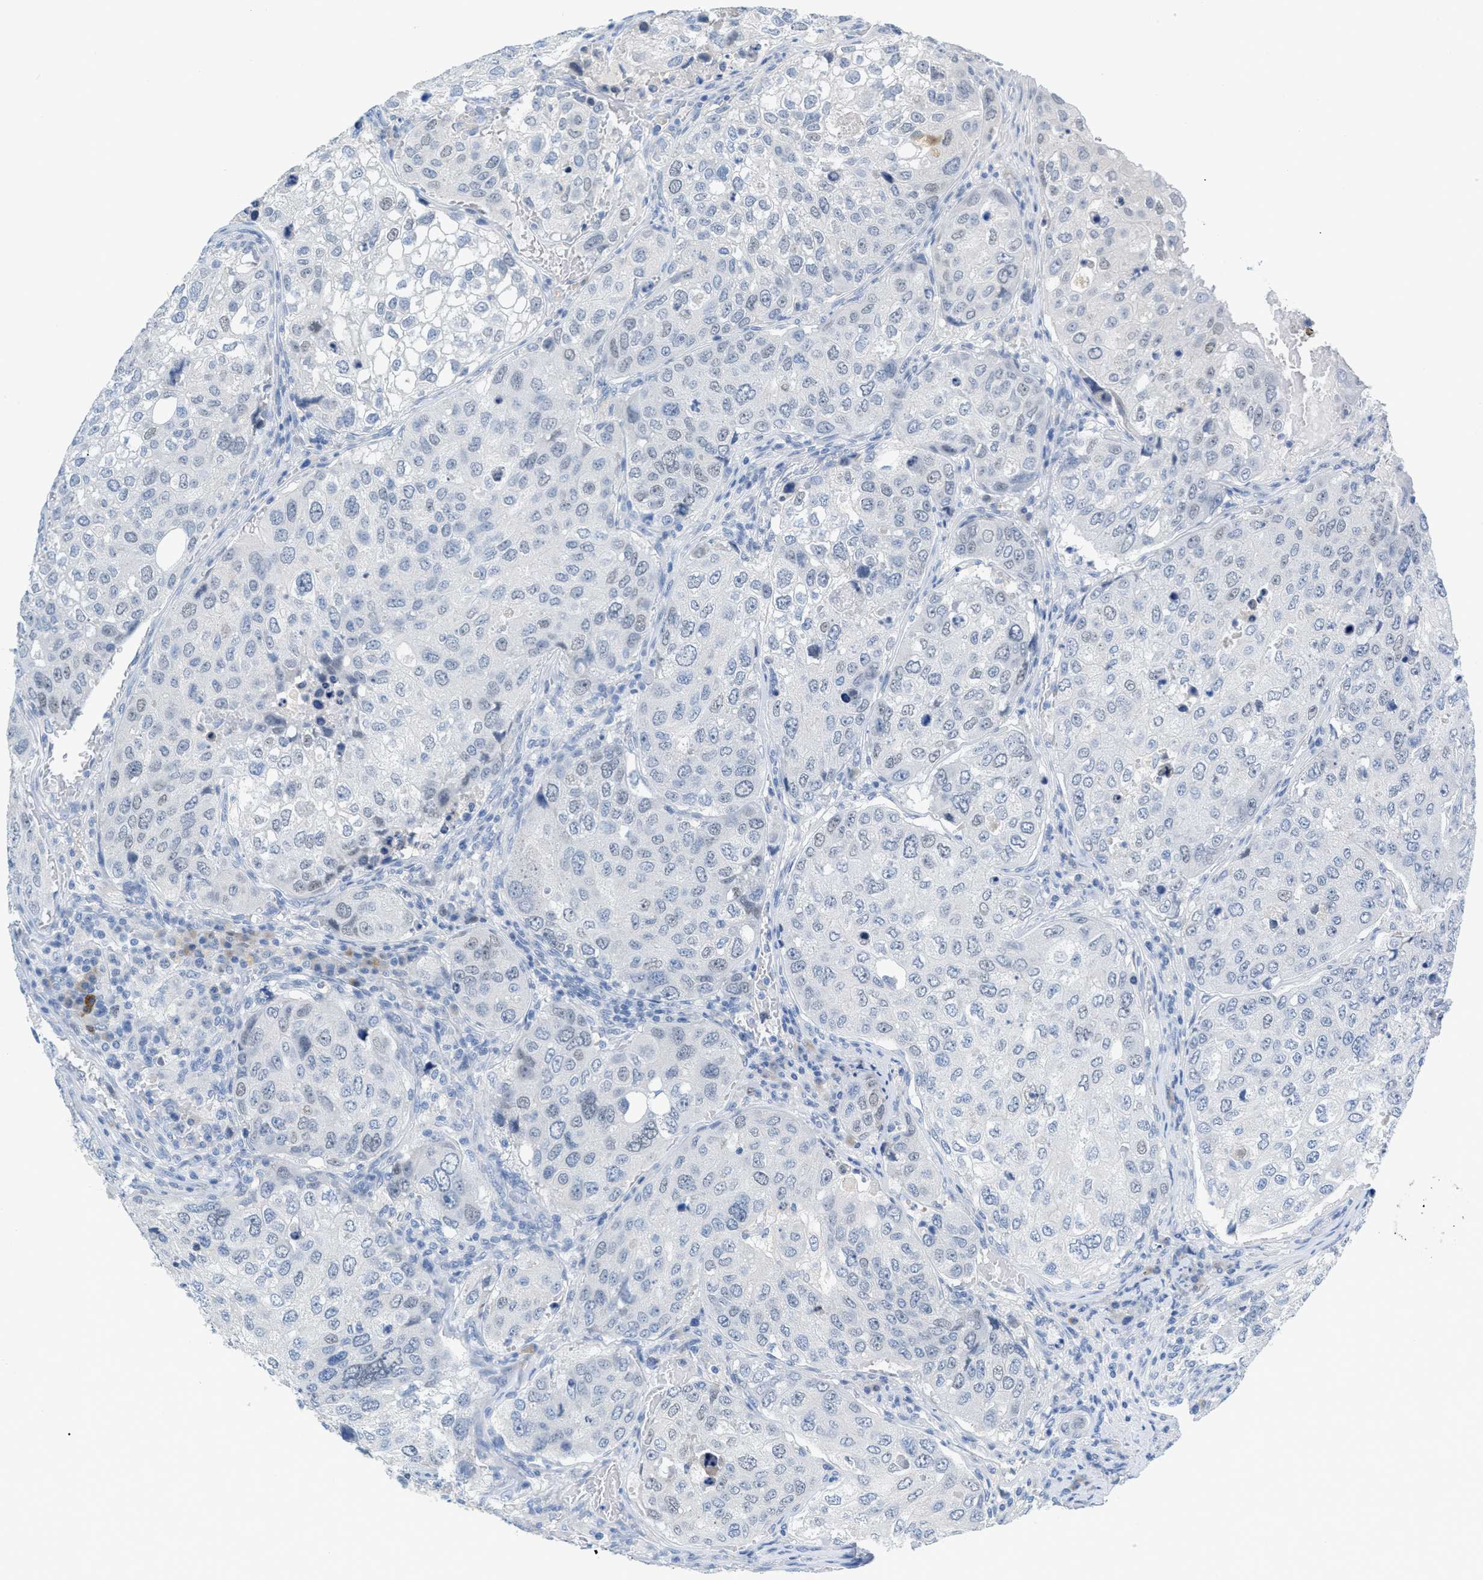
{"staining": {"intensity": "negative", "quantity": "none", "location": "none"}, "tissue": "urothelial cancer", "cell_type": "Tumor cells", "image_type": "cancer", "snomed": [{"axis": "morphology", "description": "Urothelial carcinoma, High grade"}, {"axis": "topography", "description": "Lymph node"}, {"axis": "topography", "description": "Urinary bladder"}], "caption": "Protein analysis of urothelial cancer displays no significant positivity in tumor cells. (Immunohistochemistry, brightfield microscopy, high magnification).", "gene": "HSF2", "patient": {"sex": "male", "age": 51}}